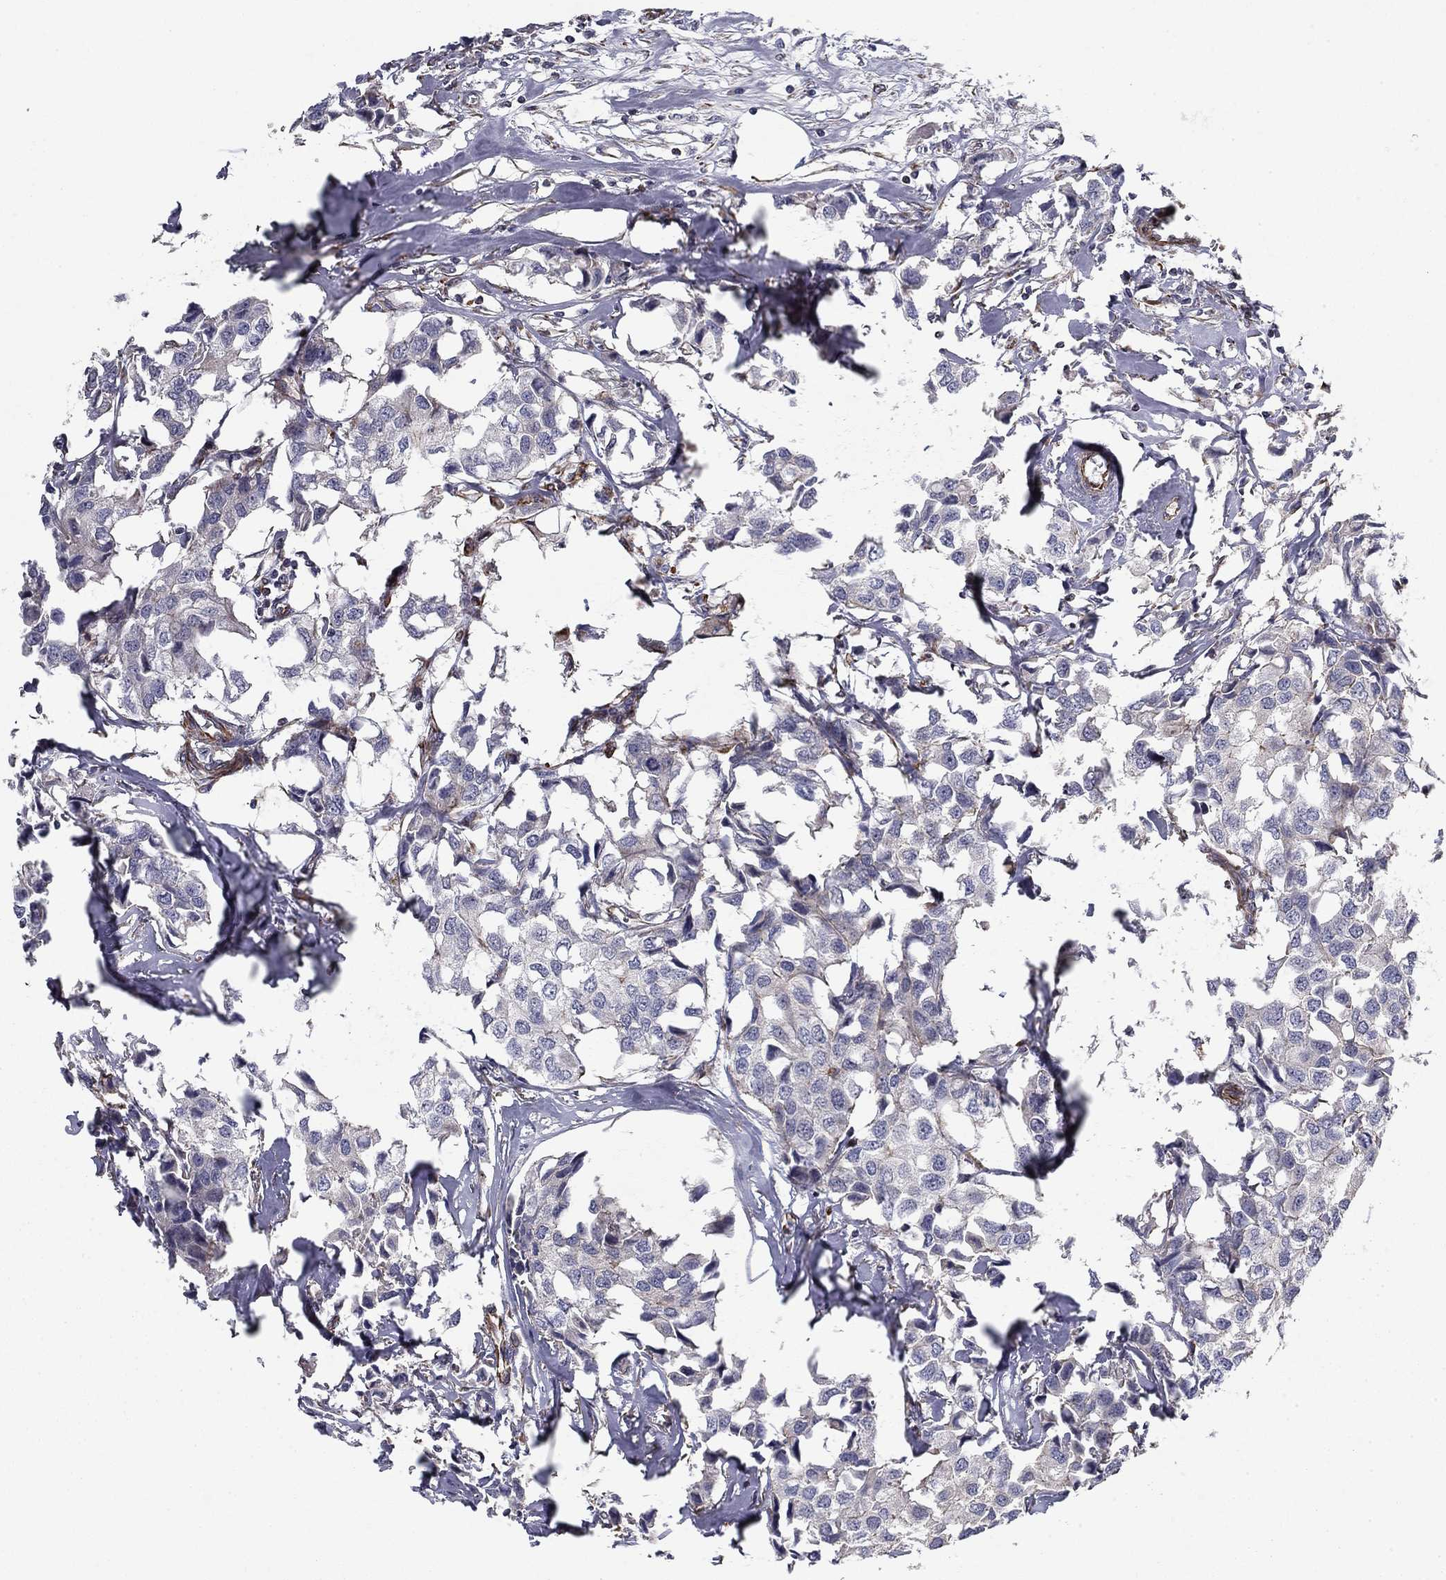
{"staining": {"intensity": "negative", "quantity": "none", "location": "none"}, "tissue": "breast cancer", "cell_type": "Tumor cells", "image_type": "cancer", "snomed": [{"axis": "morphology", "description": "Duct carcinoma"}, {"axis": "topography", "description": "Breast"}], "caption": "Breast cancer (invasive ductal carcinoma) was stained to show a protein in brown. There is no significant expression in tumor cells.", "gene": "CLSTN1", "patient": {"sex": "female", "age": 80}}